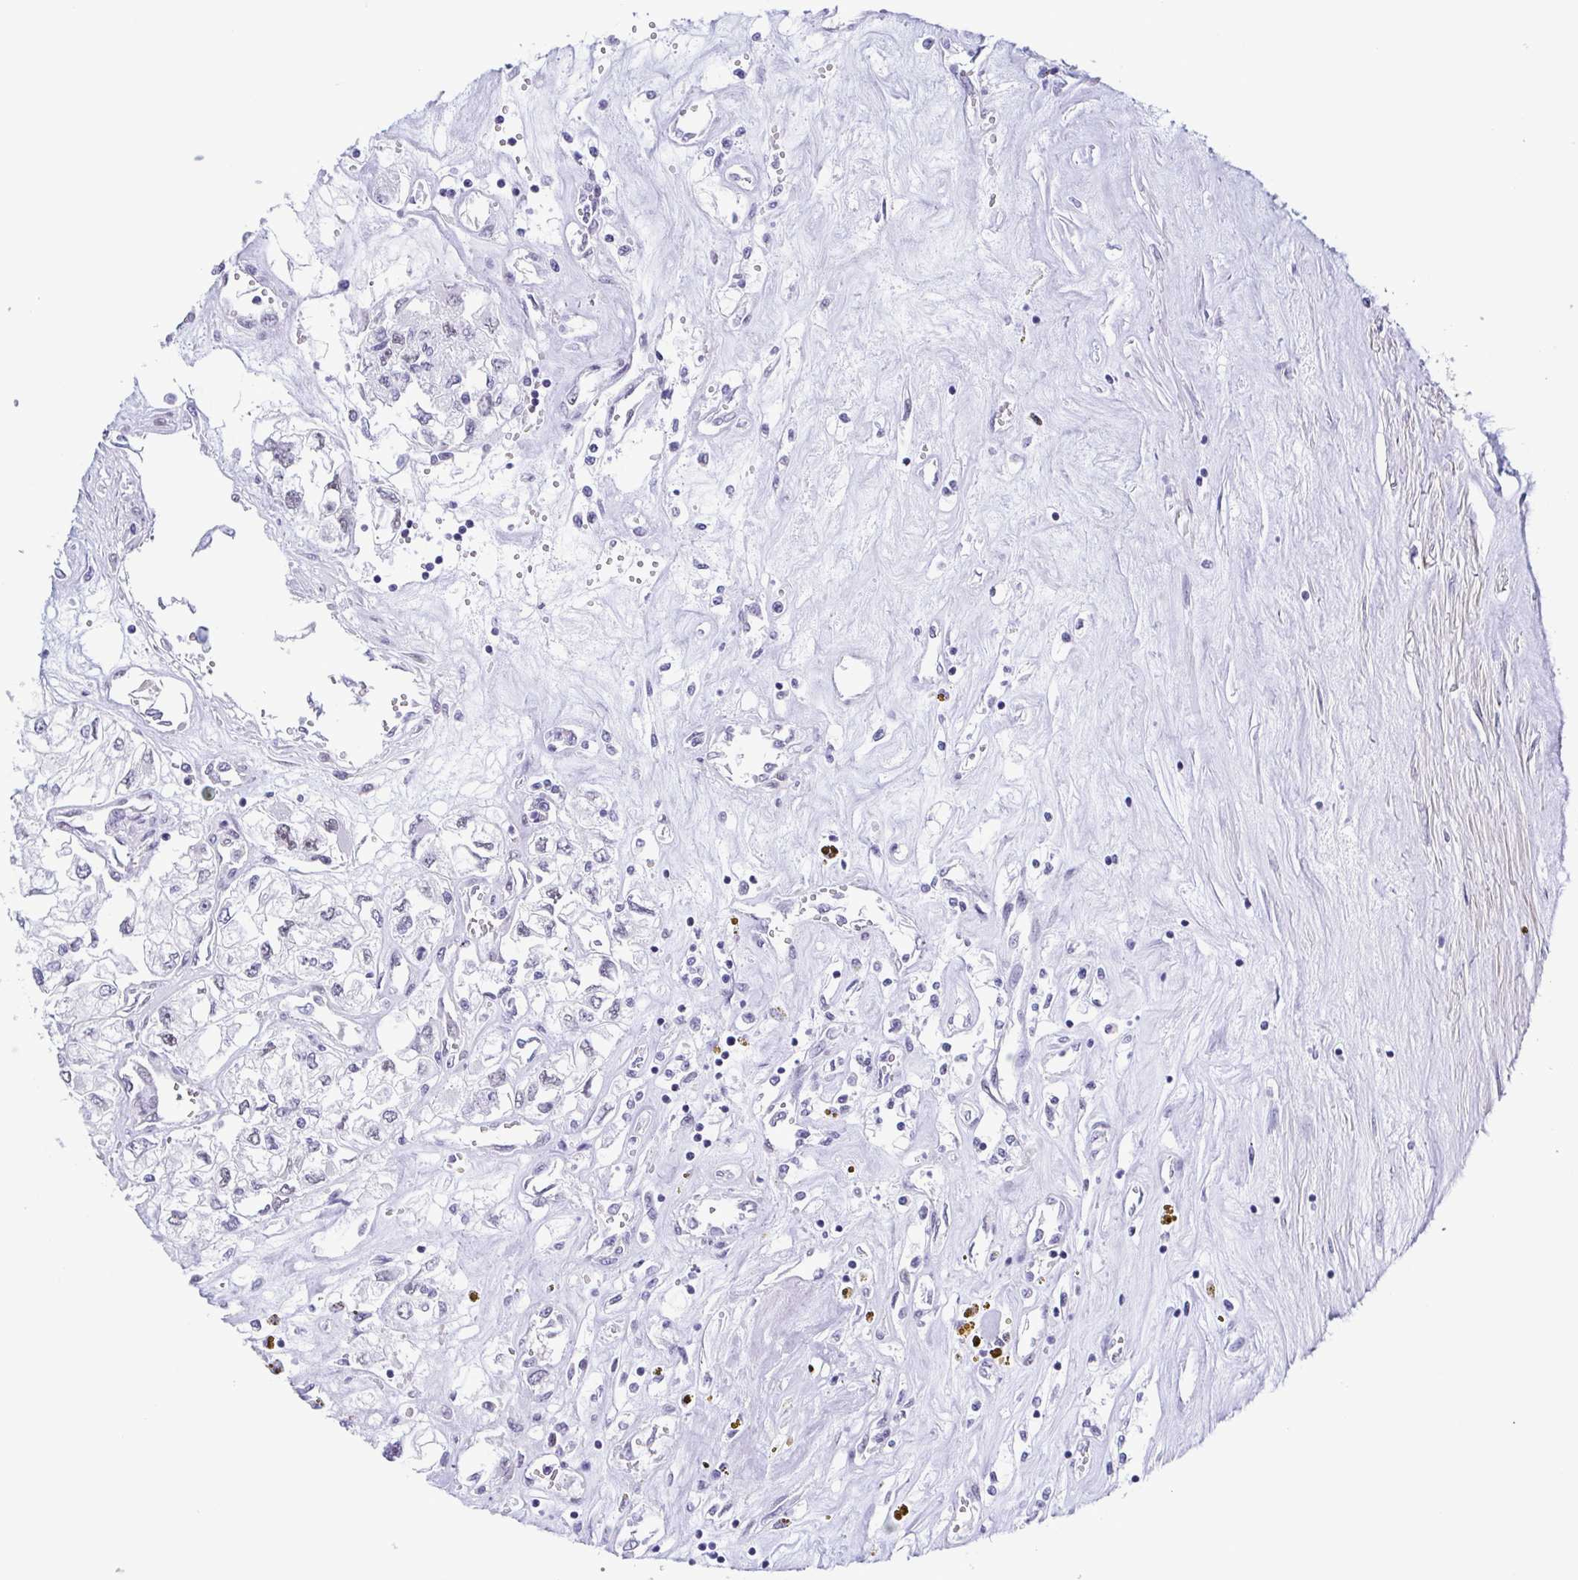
{"staining": {"intensity": "negative", "quantity": "none", "location": "none"}, "tissue": "renal cancer", "cell_type": "Tumor cells", "image_type": "cancer", "snomed": [{"axis": "morphology", "description": "Adenocarcinoma, NOS"}, {"axis": "topography", "description": "Kidney"}], "caption": "The micrograph demonstrates no staining of tumor cells in adenocarcinoma (renal).", "gene": "TMEM92", "patient": {"sex": "female", "age": 59}}